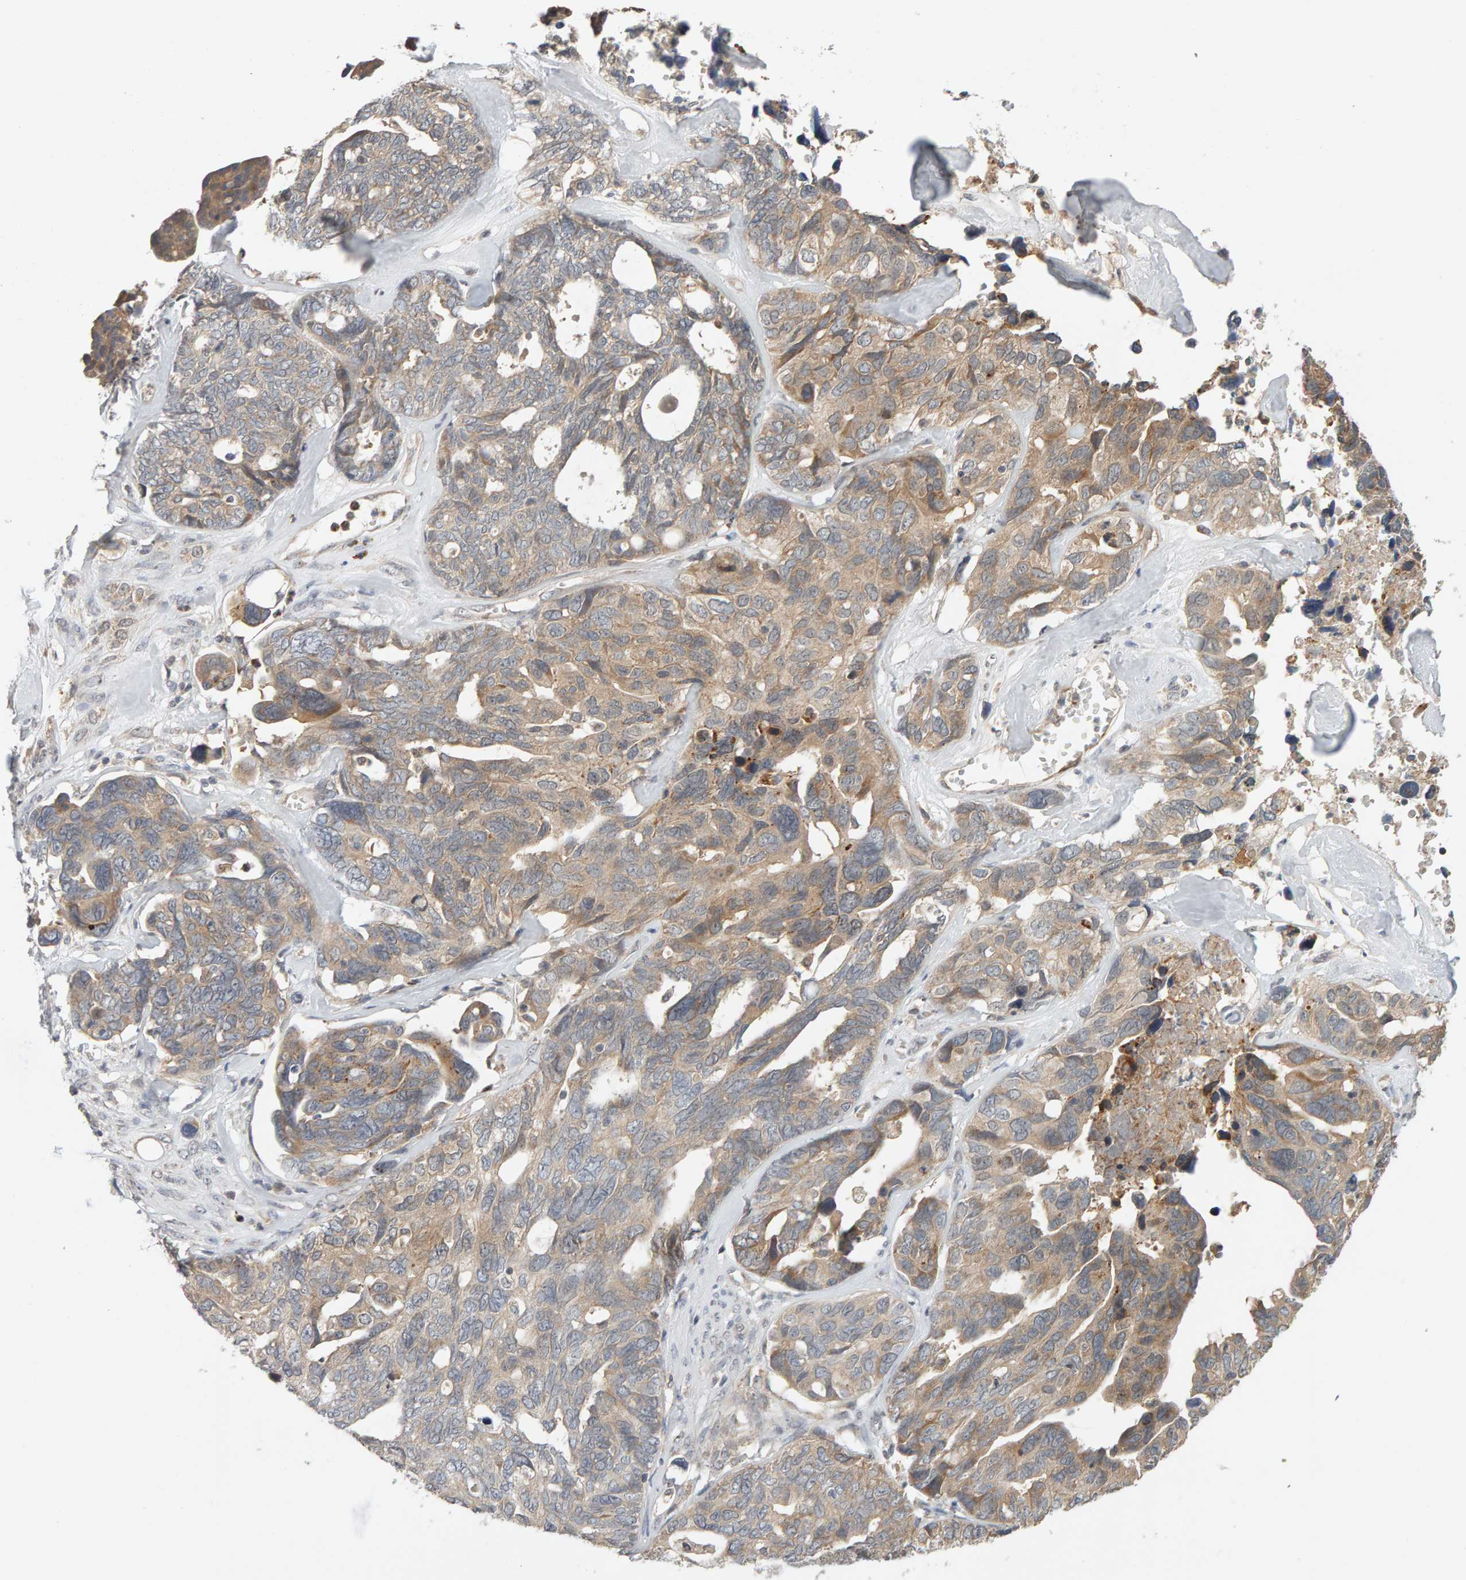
{"staining": {"intensity": "weak", "quantity": "25%-75%", "location": "cytoplasmic/membranous"}, "tissue": "ovarian cancer", "cell_type": "Tumor cells", "image_type": "cancer", "snomed": [{"axis": "morphology", "description": "Cystadenocarcinoma, serous, NOS"}, {"axis": "topography", "description": "Ovary"}], "caption": "Human ovarian cancer stained for a protein (brown) shows weak cytoplasmic/membranous positive staining in approximately 25%-75% of tumor cells.", "gene": "DNAJC7", "patient": {"sex": "female", "age": 79}}